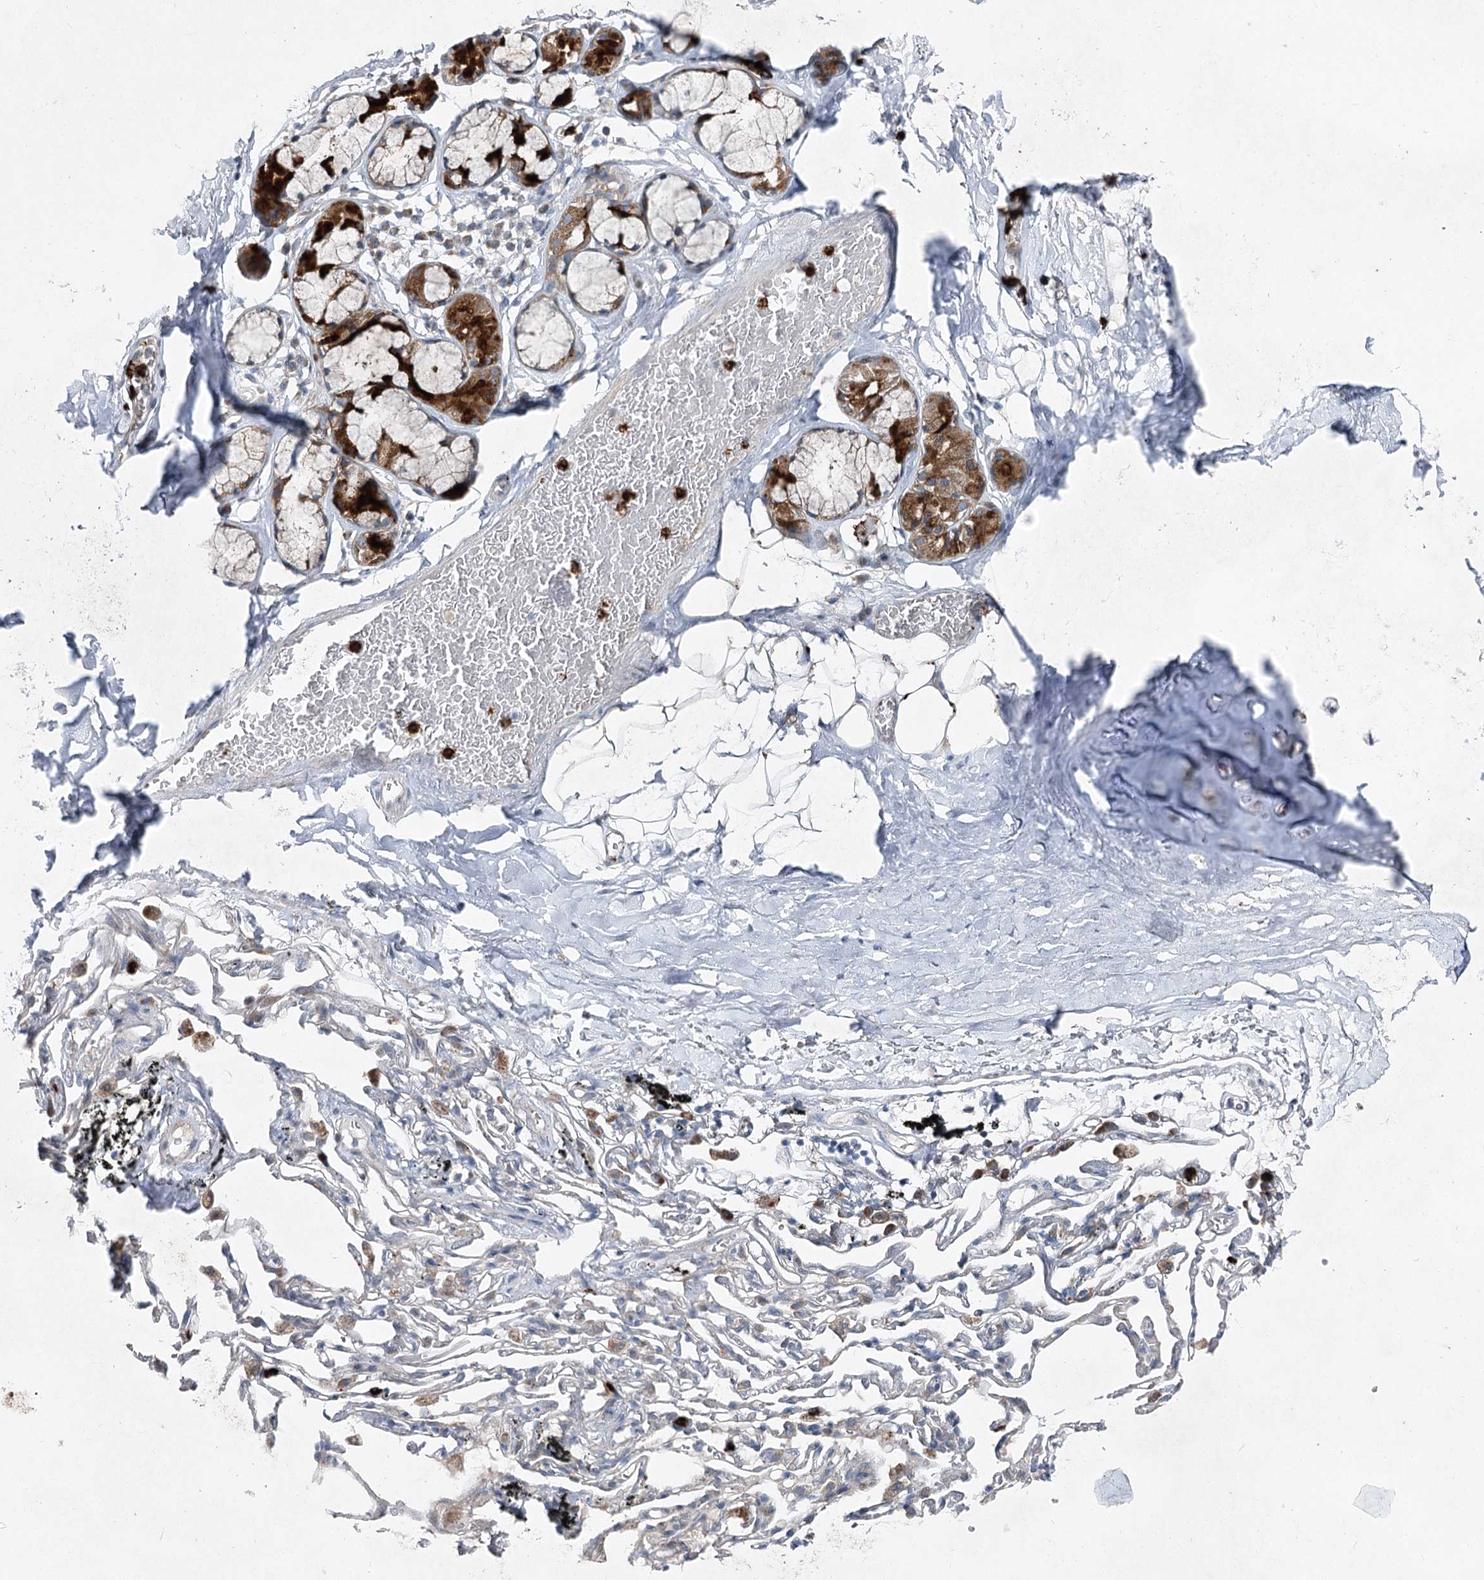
{"staining": {"intensity": "negative", "quantity": "none", "location": "none"}, "tissue": "adipose tissue", "cell_type": "Adipocytes", "image_type": "normal", "snomed": [{"axis": "morphology", "description": "Normal tissue, NOS"}, {"axis": "topography", "description": "Lymph node"}, {"axis": "topography", "description": "Bronchus"}], "caption": "DAB immunohistochemical staining of normal human adipose tissue displays no significant expression in adipocytes.", "gene": "ENSG00000285330", "patient": {"sex": "male", "age": 63}}